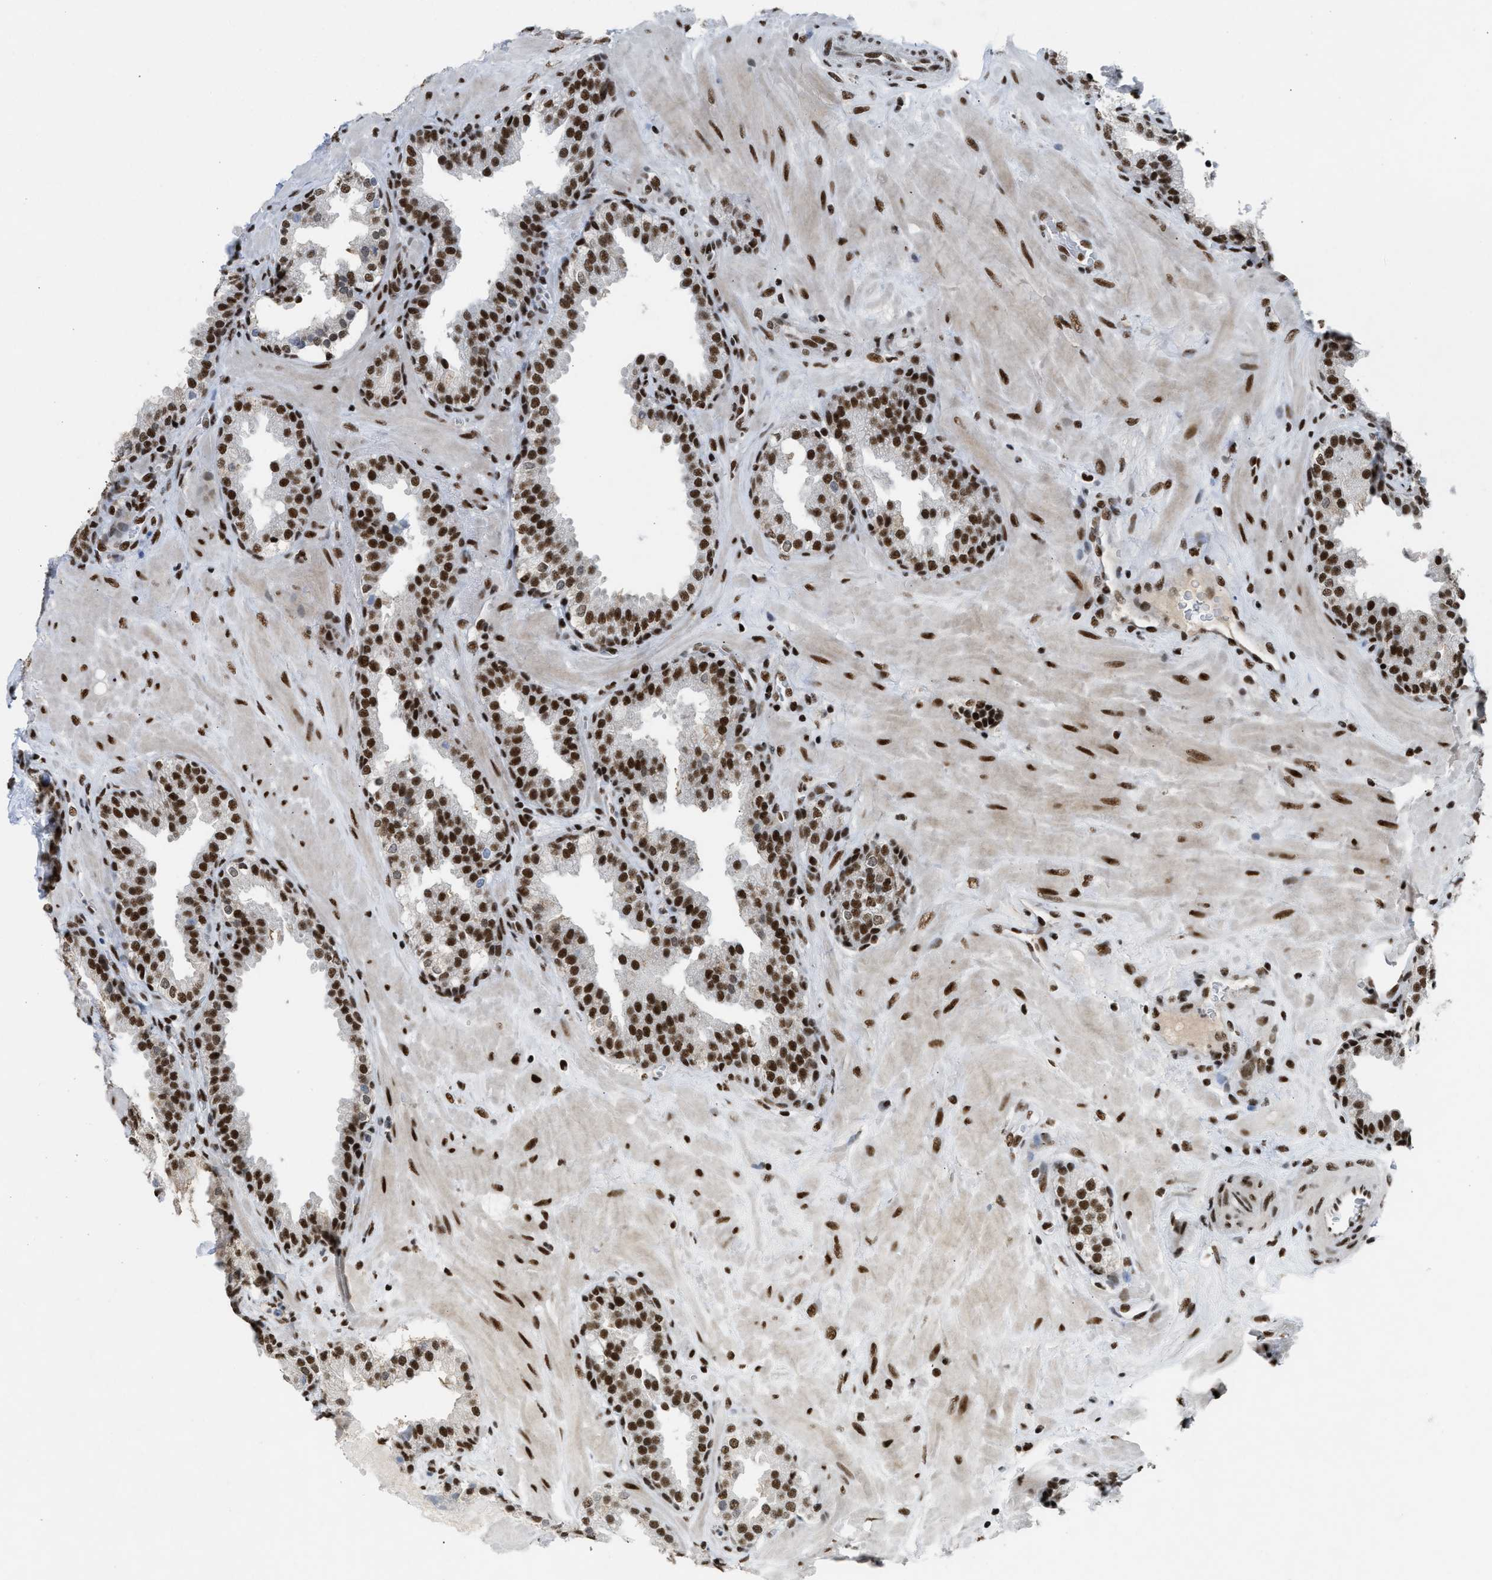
{"staining": {"intensity": "strong", "quantity": ">75%", "location": "nuclear"}, "tissue": "prostate", "cell_type": "Glandular cells", "image_type": "normal", "snomed": [{"axis": "morphology", "description": "Normal tissue, NOS"}, {"axis": "topography", "description": "Prostate"}], "caption": "Protein staining shows strong nuclear expression in about >75% of glandular cells in unremarkable prostate. Using DAB (3,3'-diaminobenzidine) (brown) and hematoxylin (blue) stains, captured at high magnification using brightfield microscopy.", "gene": "SCAF4", "patient": {"sex": "male", "age": 51}}